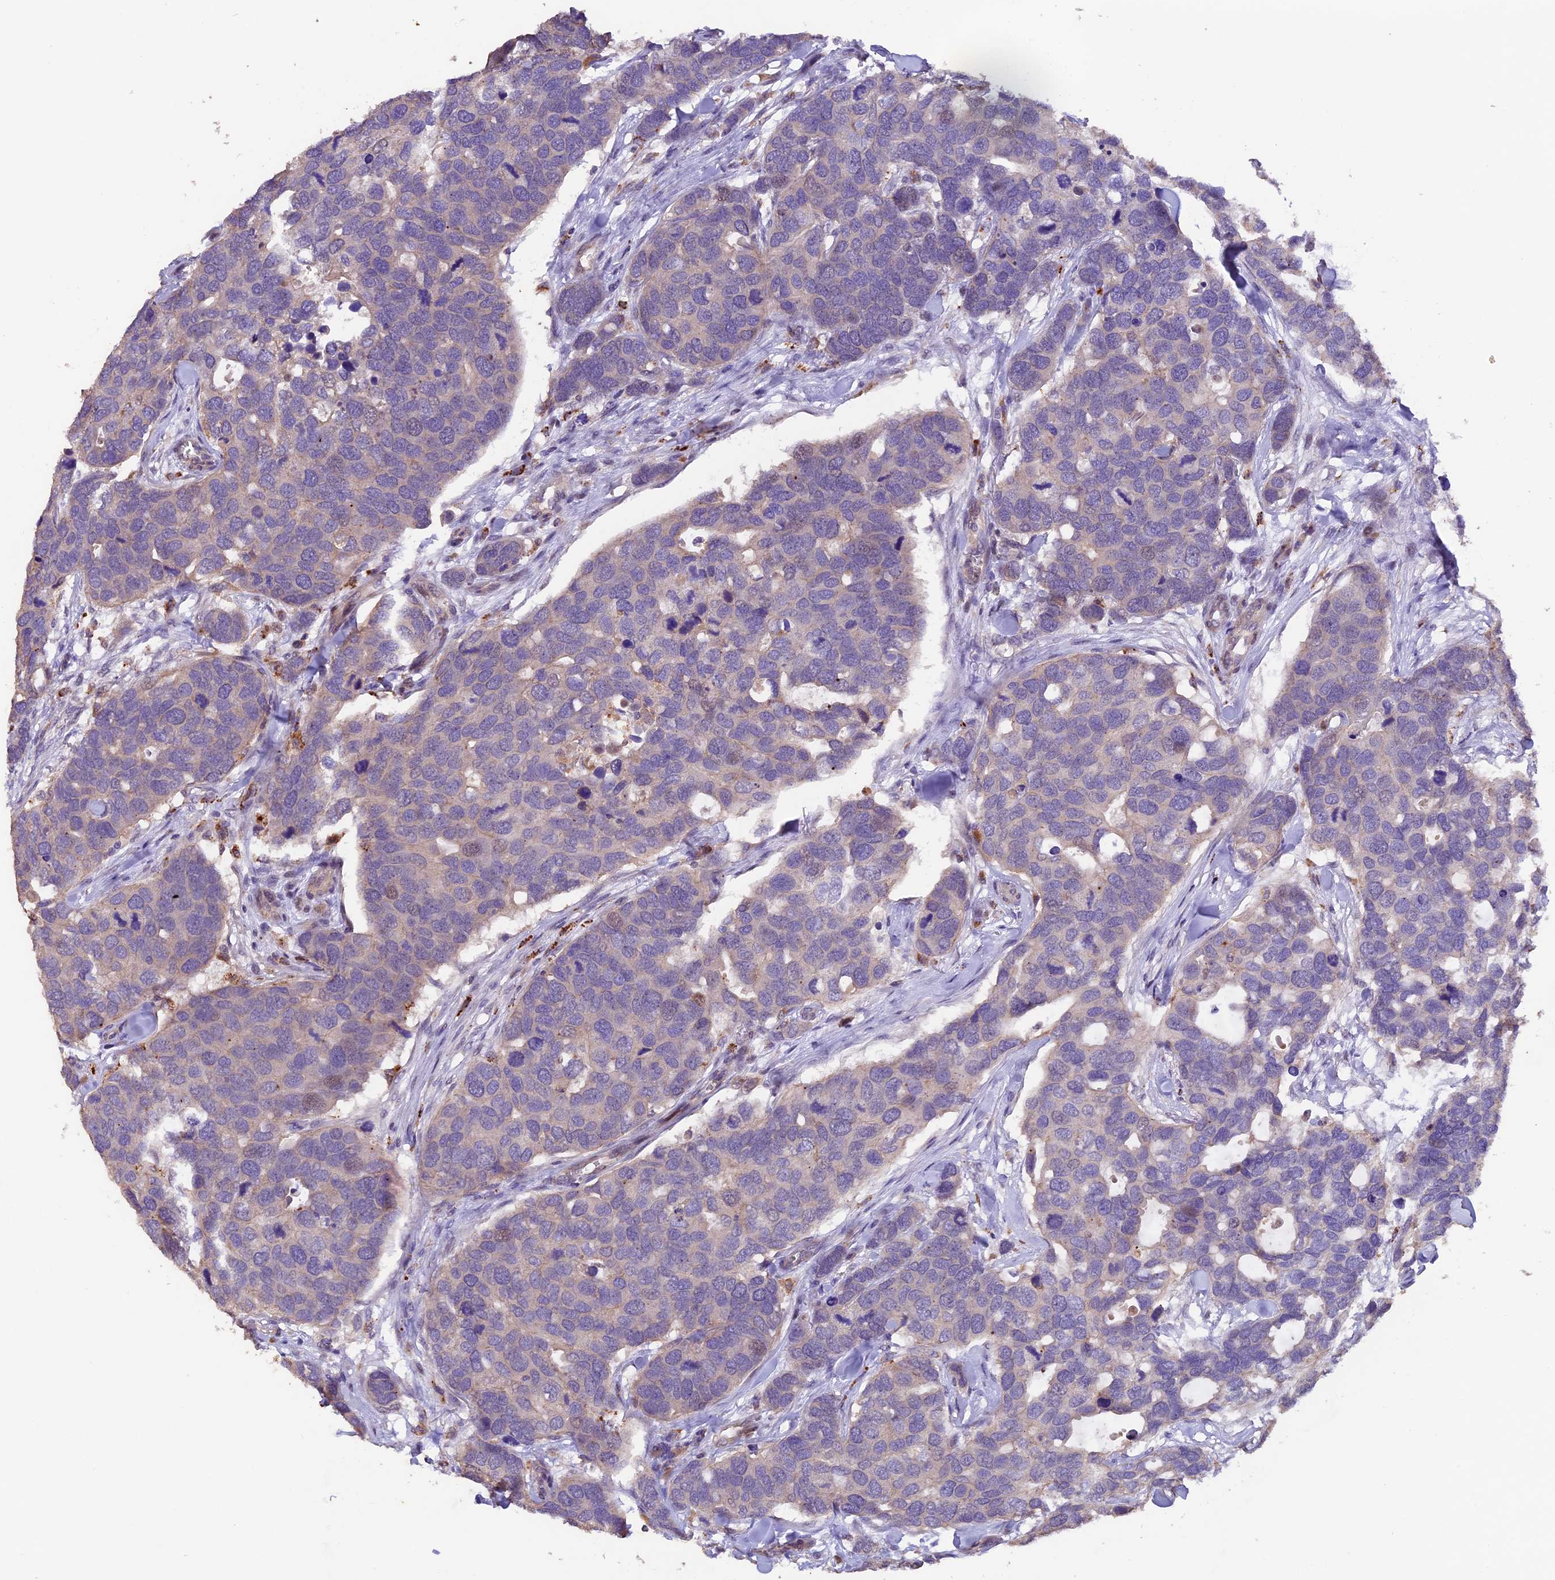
{"staining": {"intensity": "negative", "quantity": "none", "location": "none"}, "tissue": "breast cancer", "cell_type": "Tumor cells", "image_type": "cancer", "snomed": [{"axis": "morphology", "description": "Duct carcinoma"}, {"axis": "topography", "description": "Breast"}], "caption": "Tumor cells show no significant protein staining in breast cancer (infiltrating ductal carcinoma).", "gene": "NCK2", "patient": {"sex": "female", "age": 83}}